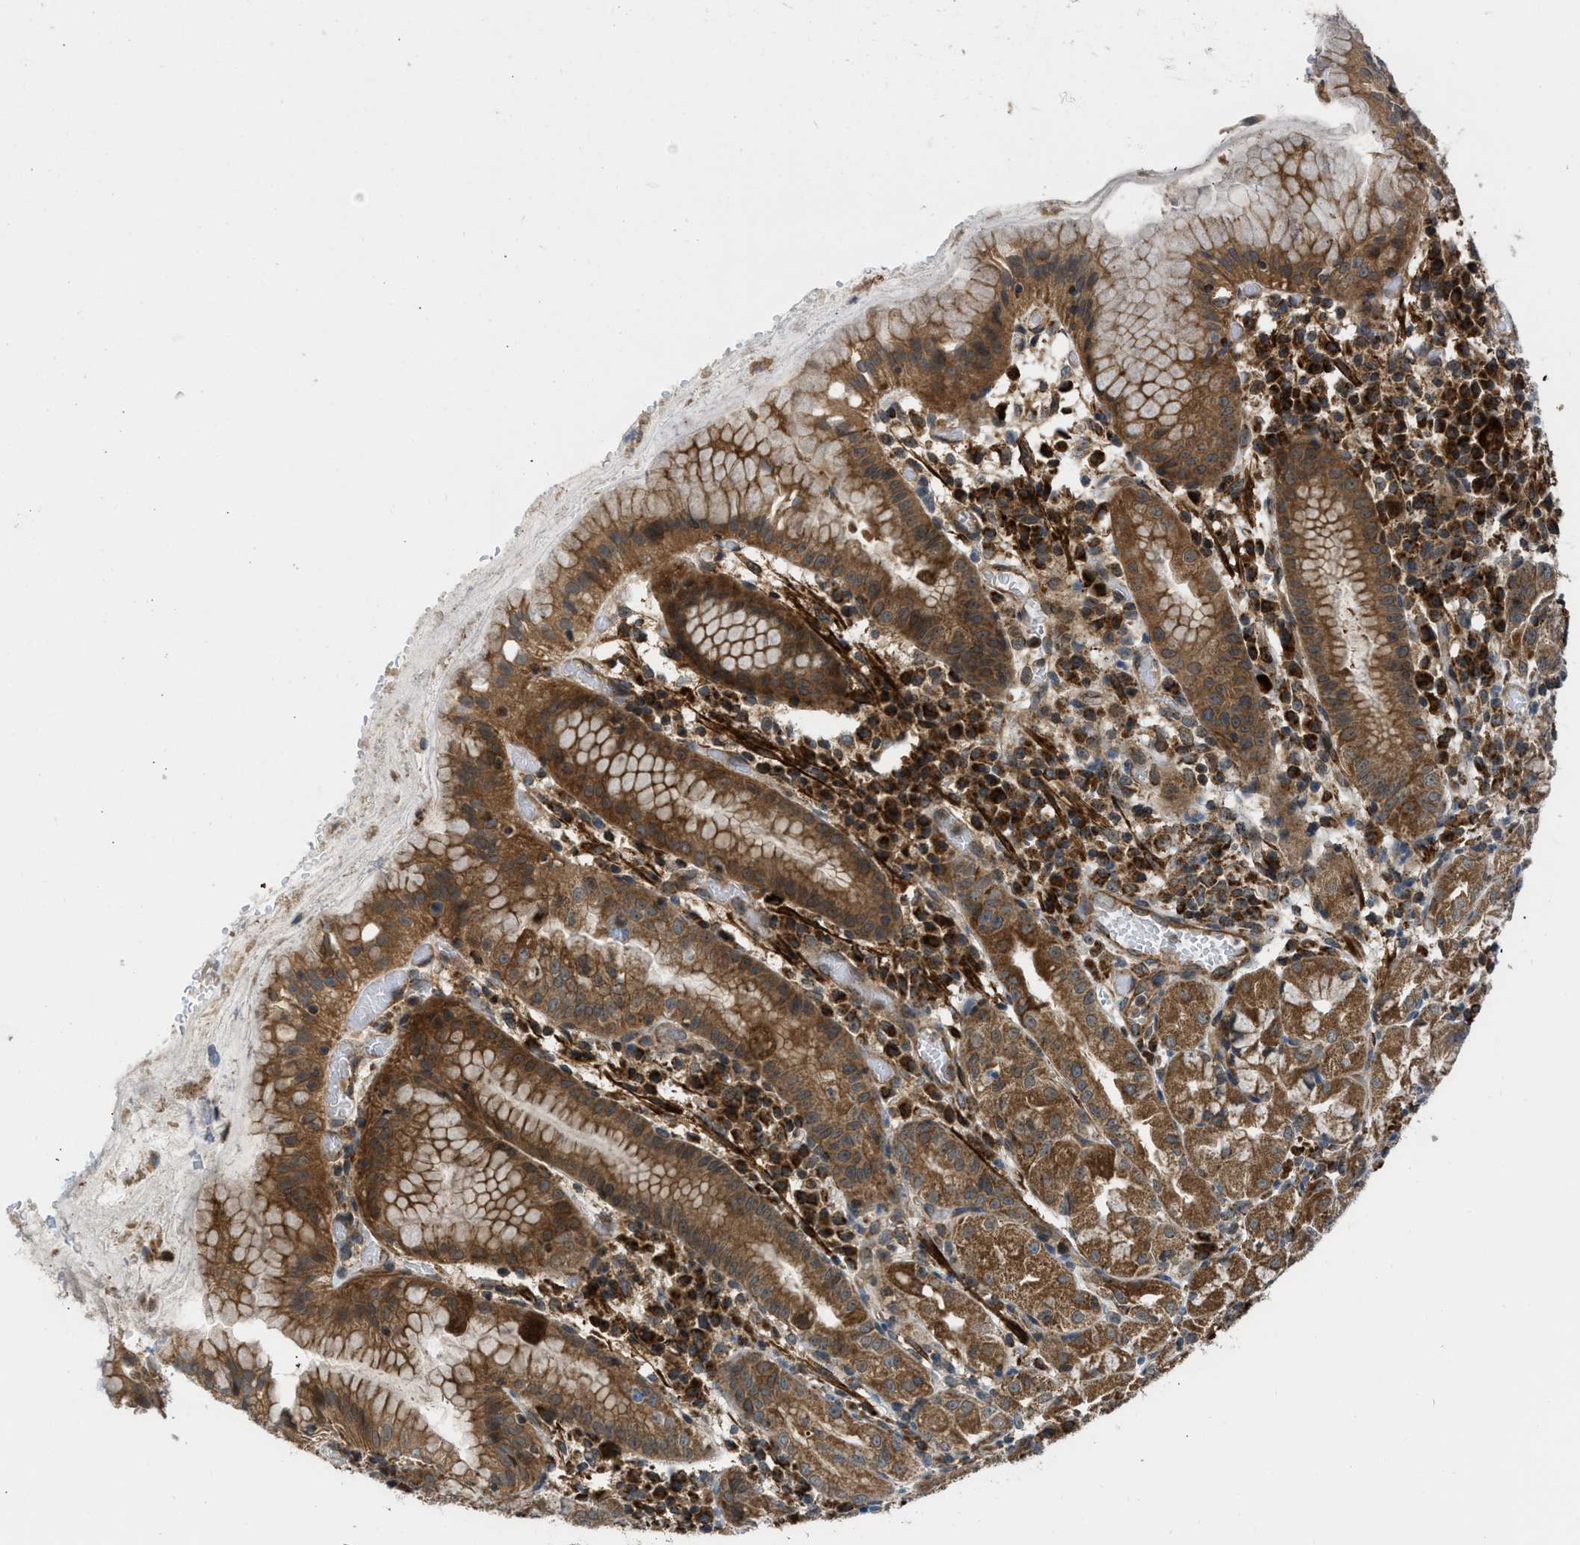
{"staining": {"intensity": "moderate", "quantity": ">75%", "location": "cytoplasmic/membranous"}, "tissue": "stomach", "cell_type": "Glandular cells", "image_type": "normal", "snomed": [{"axis": "morphology", "description": "Normal tissue, NOS"}, {"axis": "topography", "description": "Stomach"}, {"axis": "topography", "description": "Stomach, lower"}], "caption": "High-power microscopy captured an IHC micrograph of unremarkable stomach, revealing moderate cytoplasmic/membranous positivity in about >75% of glandular cells.", "gene": "SESN2", "patient": {"sex": "female", "age": 75}}